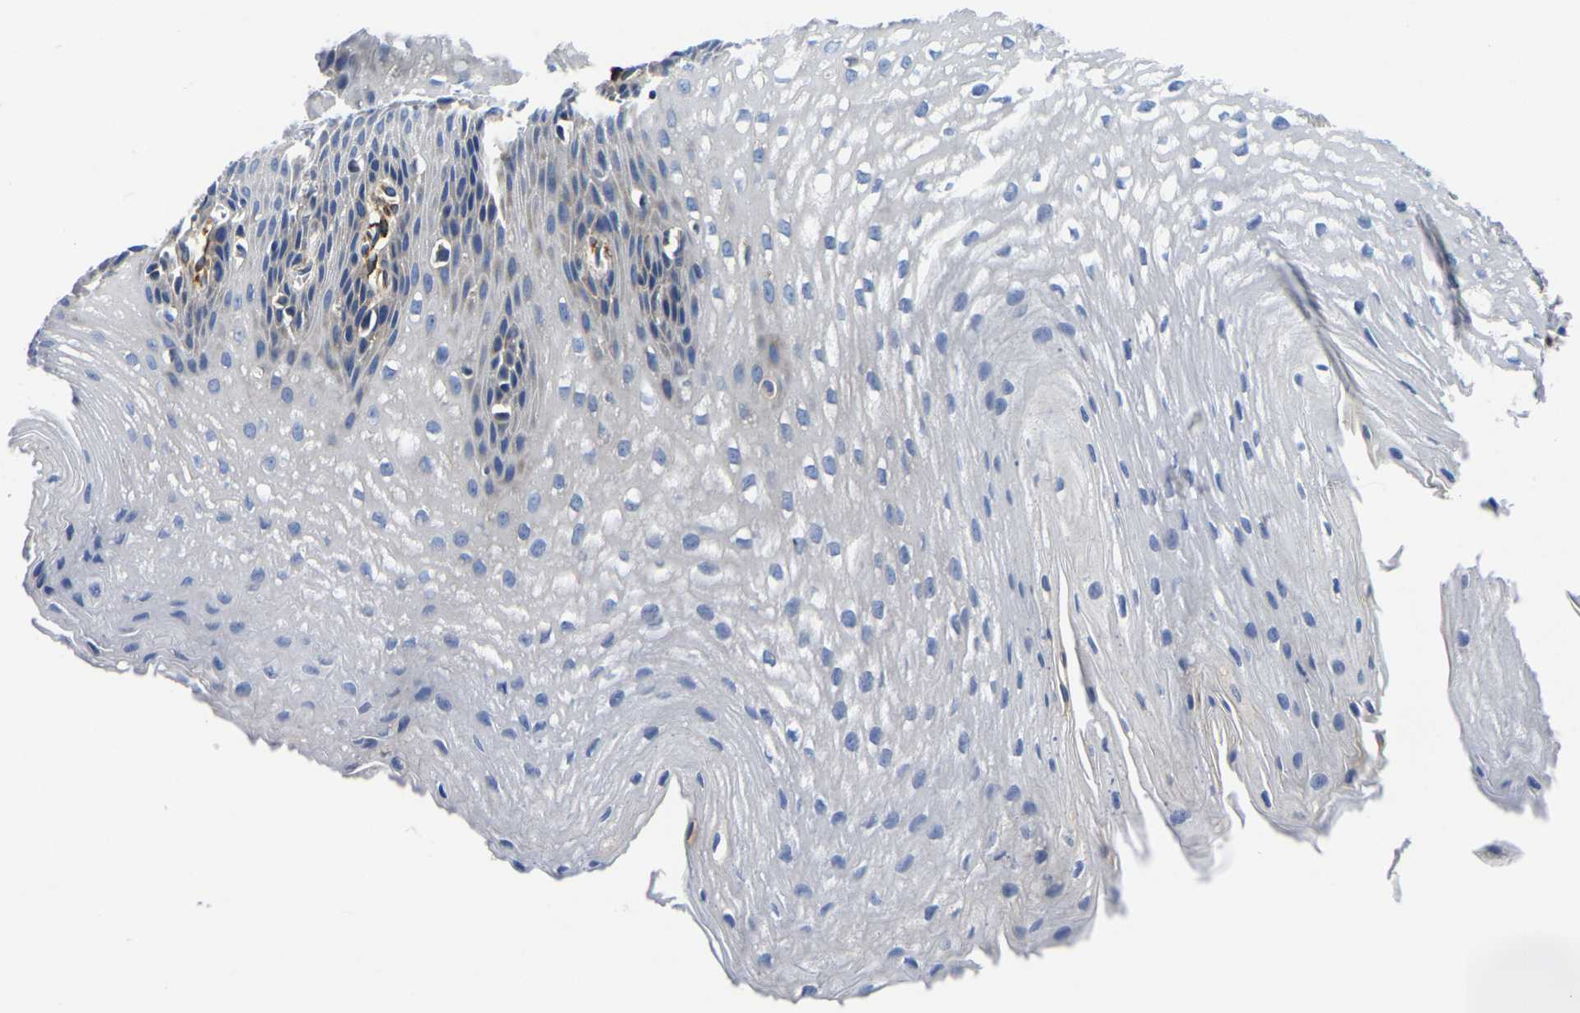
{"staining": {"intensity": "negative", "quantity": "none", "location": "none"}, "tissue": "esophagus", "cell_type": "Squamous epithelial cells", "image_type": "normal", "snomed": [{"axis": "morphology", "description": "Normal tissue, NOS"}, {"axis": "topography", "description": "Esophagus"}], "caption": "Immunohistochemistry (IHC) histopathology image of benign esophagus stained for a protein (brown), which displays no positivity in squamous epithelial cells. The staining was performed using DAB to visualize the protein expression in brown, while the nuclei were stained in blue with hematoxylin (Magnification: 20x).", "gene": "DUSP8", "patient": {"sex": "male", "age": 48}}